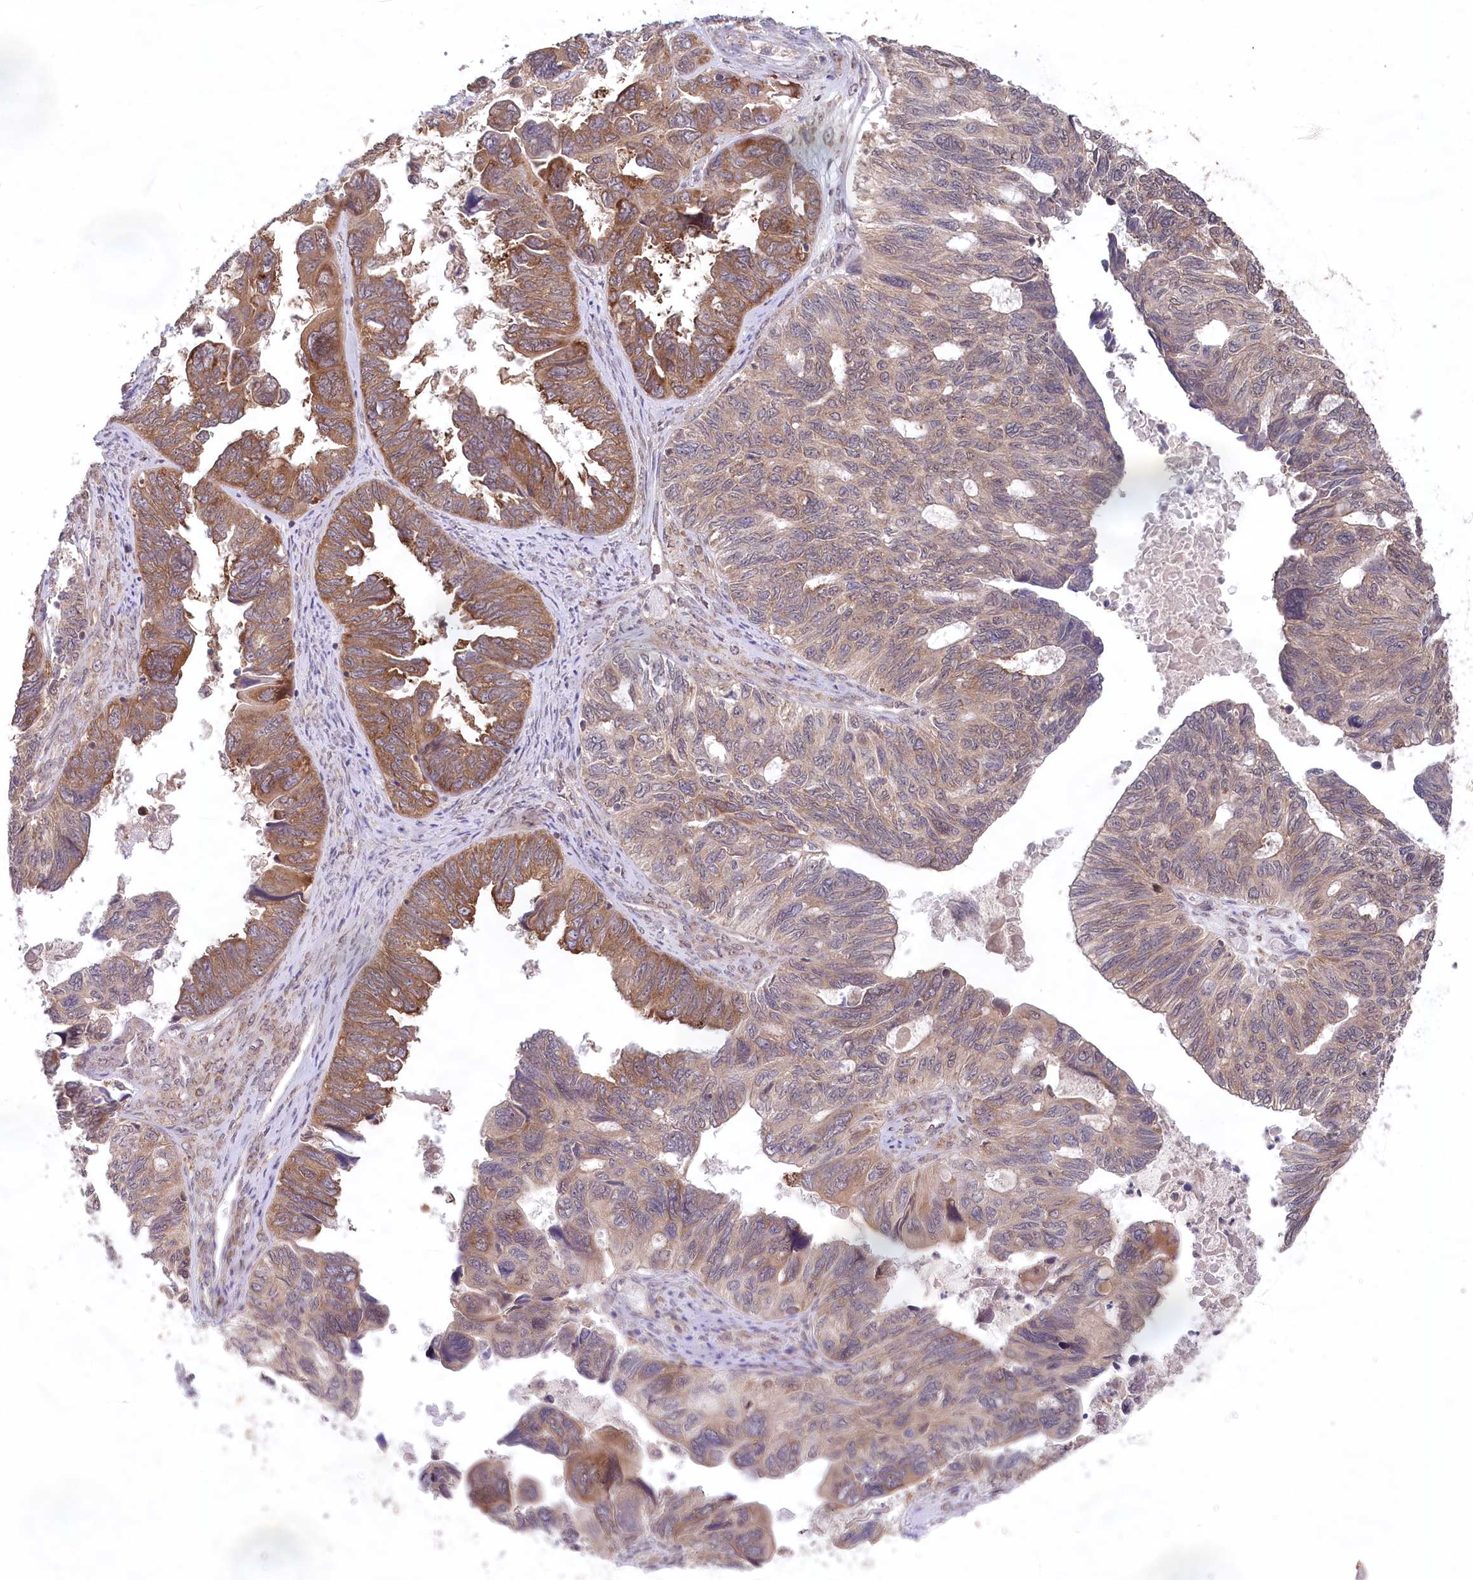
{"staining": {"intensity": "moderate", "quantity": "25%-75%", "location": "cytoplasmic/membranous"}, "tissue": "ovarian cancer", "cell_type": "Tumor cells", "image_type": "cancer", "snomed": [{"axis": "morphology", "description": "Cystadenocarcinoma, serous, NOS"}, {"axis": "topography", "description": "Ovary"}], "caption": "A micrograph showing moderate cytoplasmic/membranous expression in approximately 25%-75% of tumor cells in ovarian serous cystadenocarcinoma, as visualized by brown immunohistochemical staining.", "gene": "PPP1R21", "patient": {"sex": "female", "age": 79}}